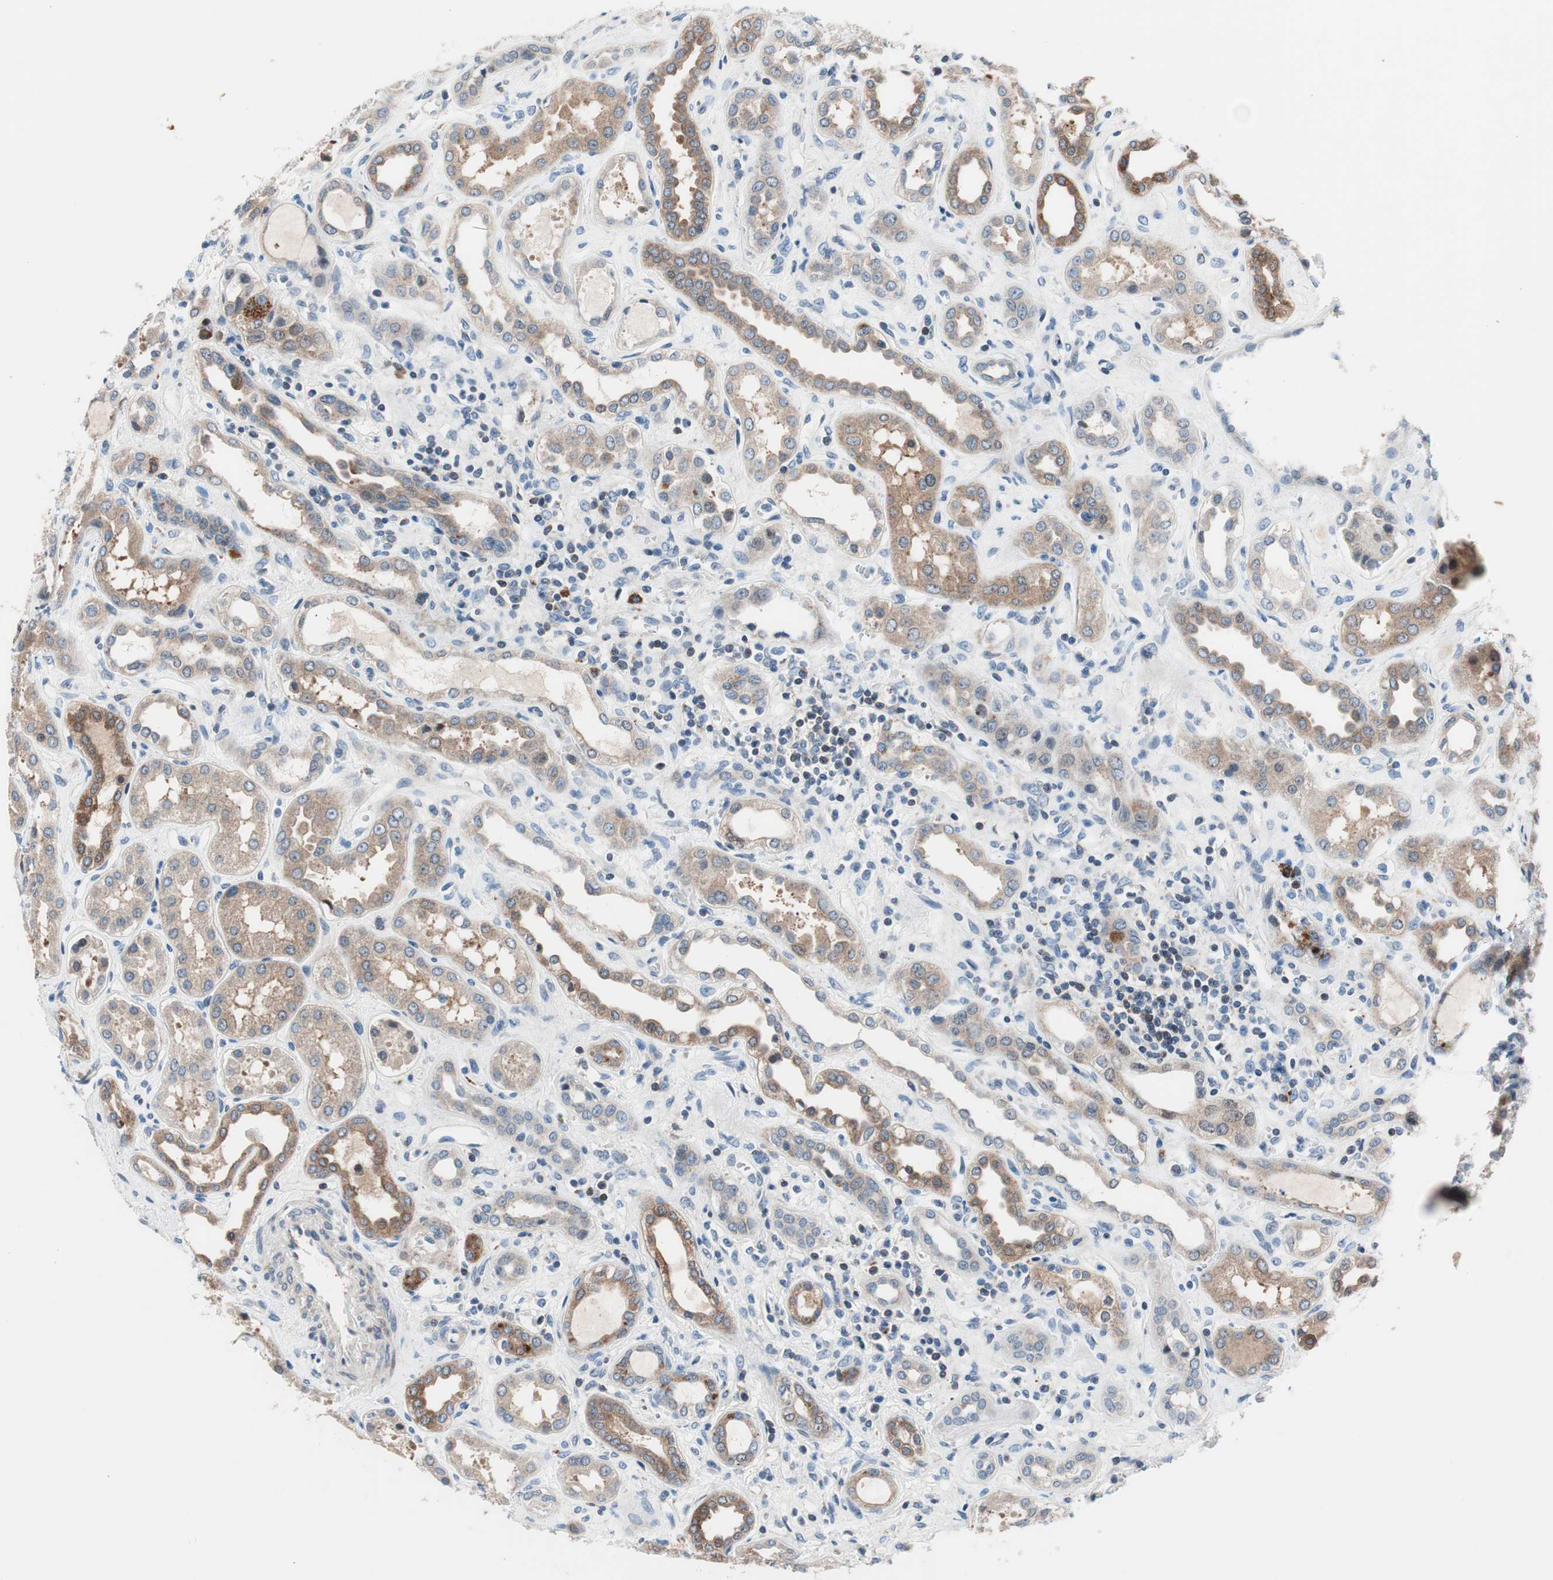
{"staining": {"intensity": "negative", "quantity": "none", "location": "none"}, "tissue": "kidney", "cell_type": "Cells in glomeruli", "image_type": "normal", "snomed": [{"axis": "morphology", "description": "Normal tissue, NOS"}, {"axis": "topography", "description": "Kidney"}], "caption": "This is an immunohistochemistry (IHC) image of benign kidney. There is no expression in cells in glomeruli.", "gene": "PRDX2", "patient": {"sex": "male", "age": 59}}